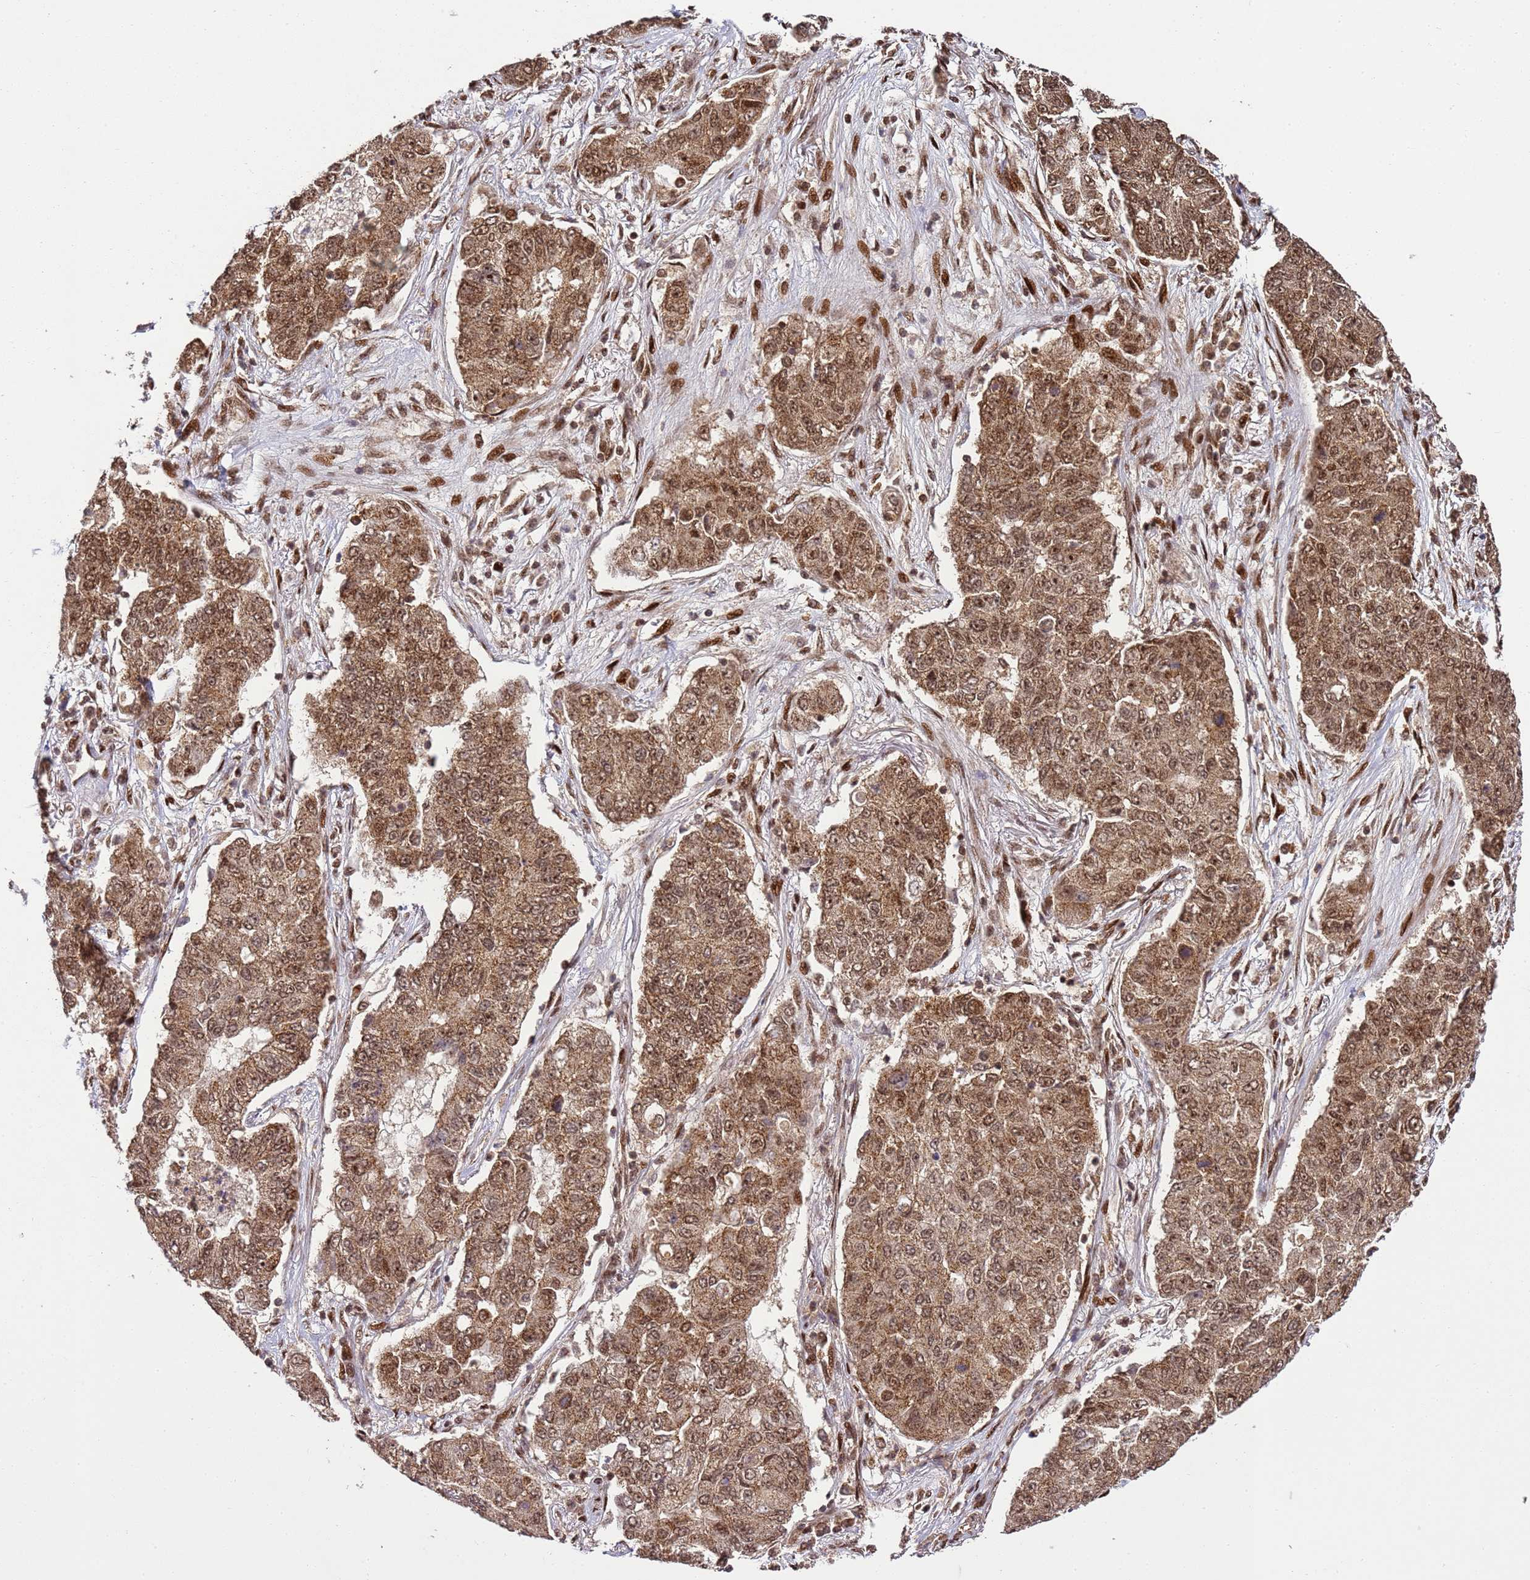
{"staining": {"intensity": "moderate", "quantity": ">75%", "location": "cytoplasmic/membranous,nuclear"}, "tissue": "lung cancer", "cell_type": "Tumor cells", "image_type": "cancer", "snomed": [{"axis": "morphology", "description": "Squamous cell carcinoma, NOS"}, {"axis": "topography", "description": "Lung"}], "caption": "Protein staining of lung cancer tissue shows moderate cytoplasmic/membranous and nuclear staining in approximately >75% of tumor cells. (brown staining indicates protein expression, while blue staining denotes nuclei).", "gene": "PEX14", "patient": {"sex": "male", "age": 74}}